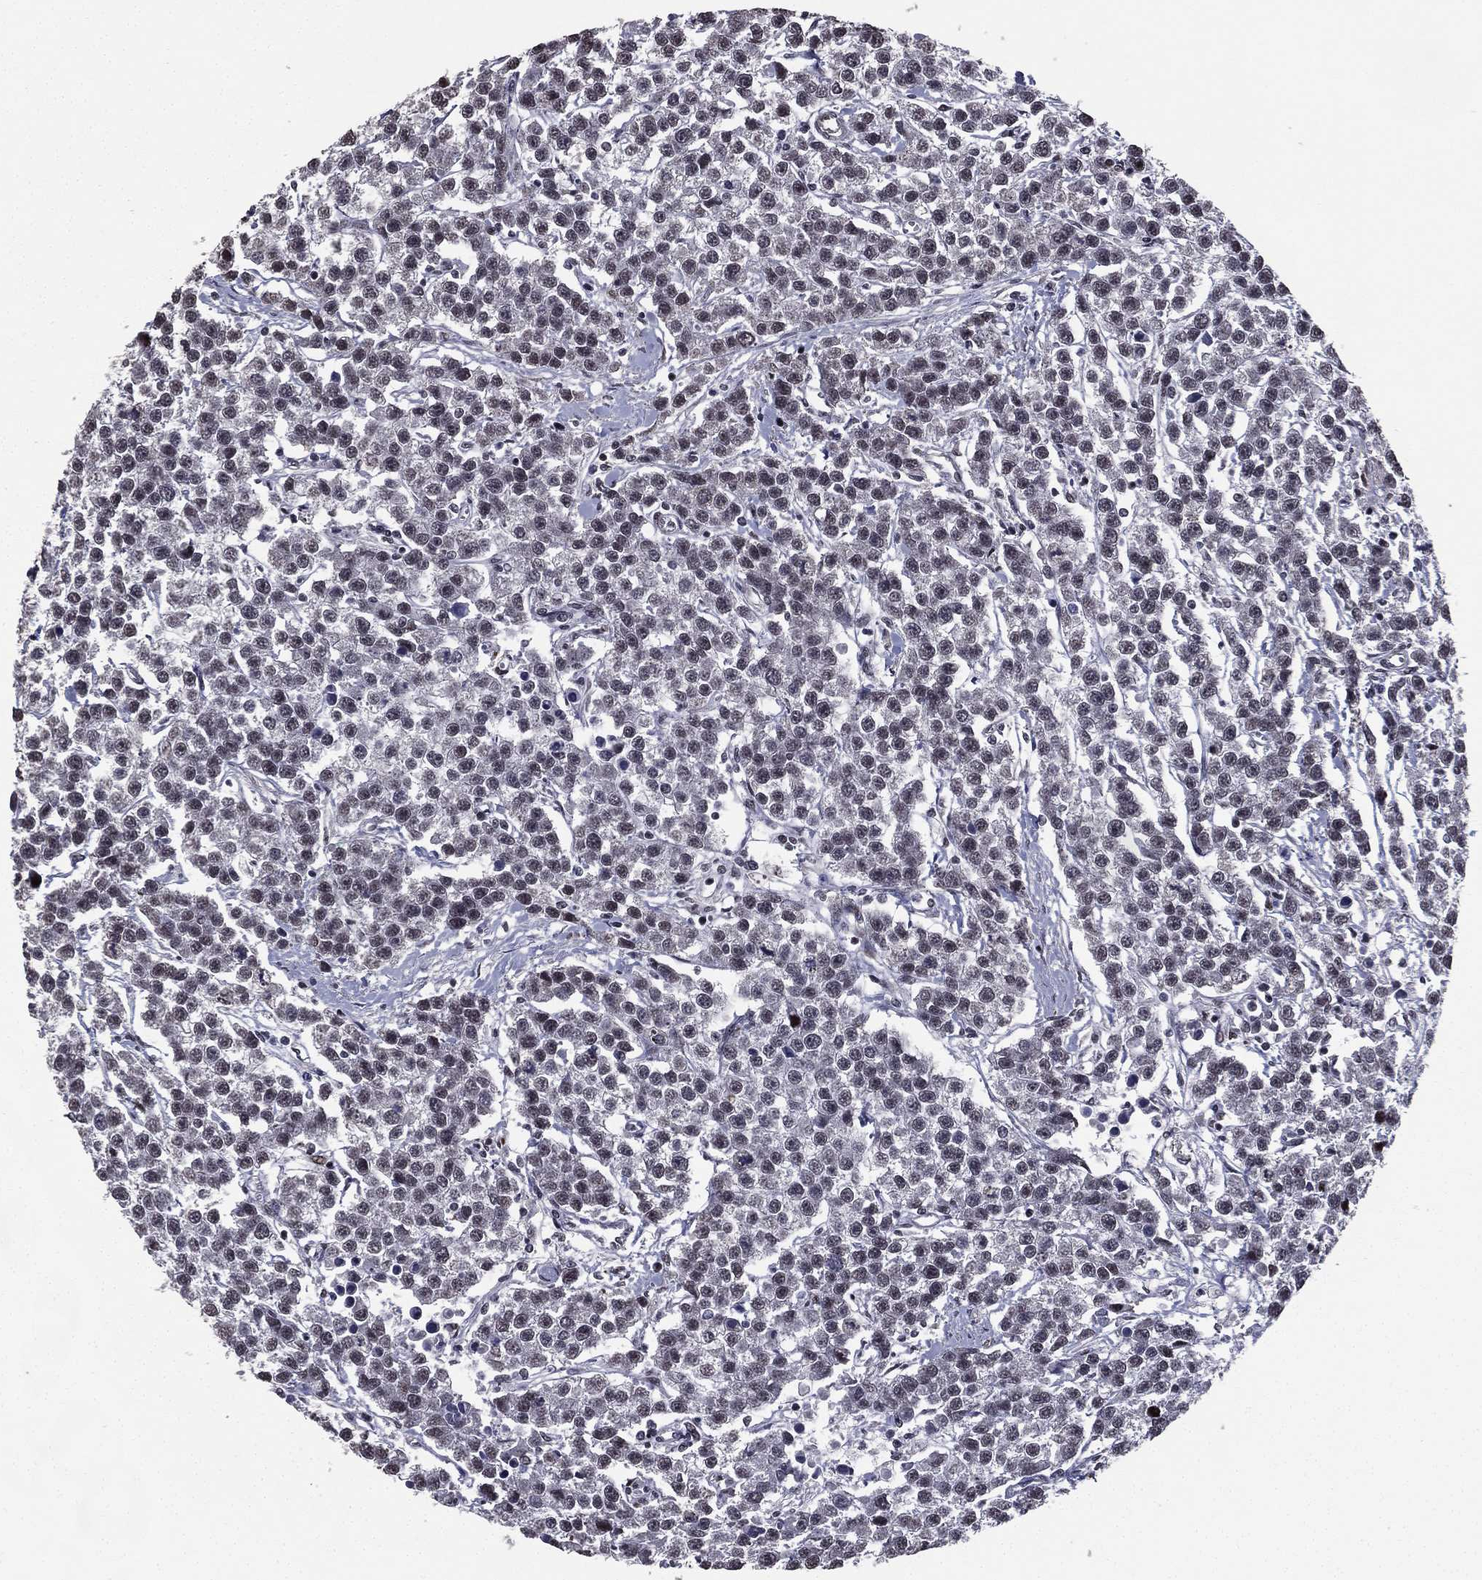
{"staining": {"intensity": "weak", "quantity": "<25%", "location": "cytoplasmic/membranous"}, "tissue": "testis cancer", "cell_type": "Tumor cells", "image_type": "cancer", "snomed": [{"axis": "morphology", "description": "Seminoma, NOS"}, {"axis": "topography", "description": "Testis"}], "caption": "Image shows no significant protein expression in tumor cells of testis cancer (seminoma).", "gene": "RARB", "patient": {"sex": "male", "age": 59}}